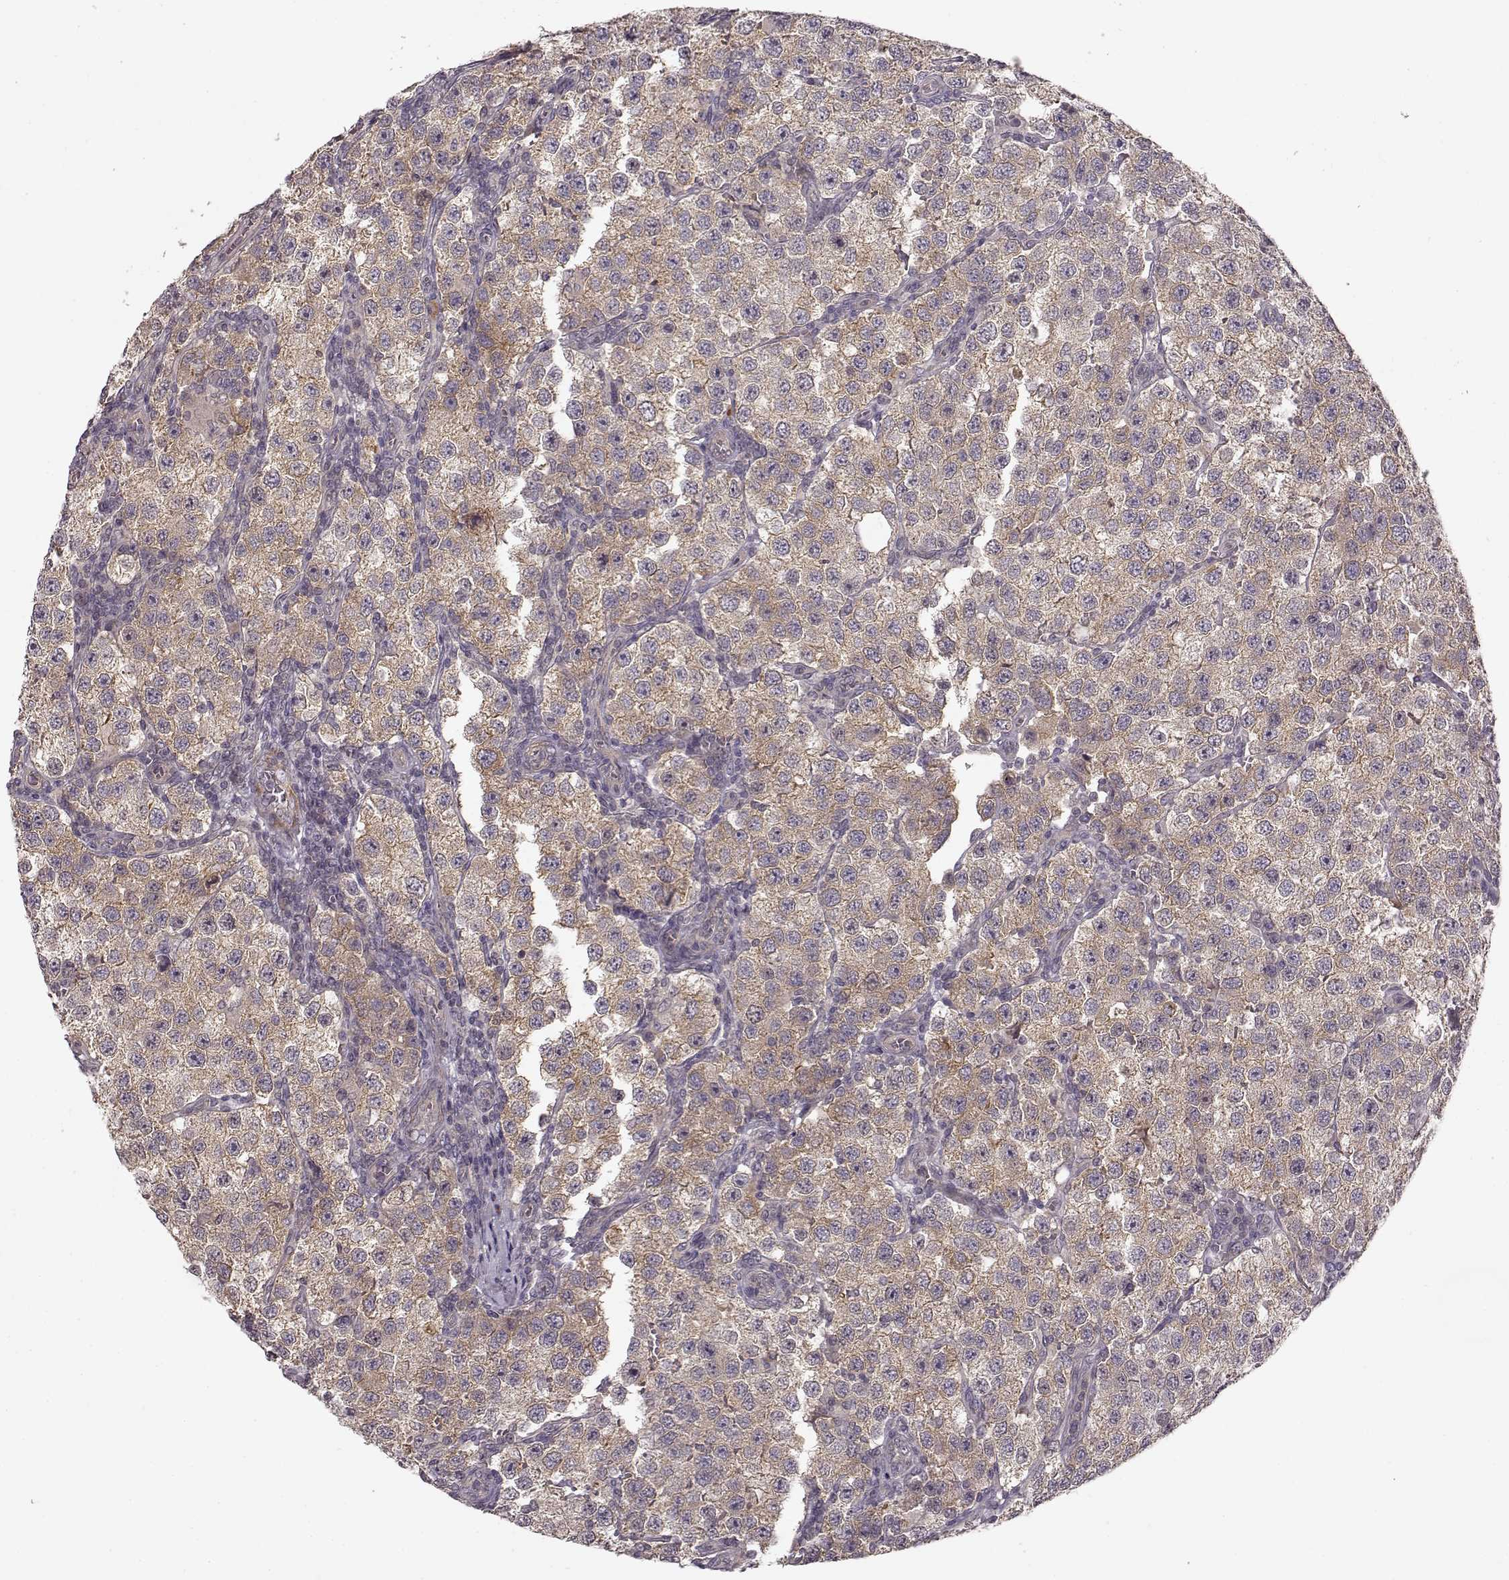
{"staining": {"intensity": "weak", "quantity": ">75%", "location": "cytoplasmic/membranous"}, "tissue": "testis cancer", "cell_type": "Tumor cells", "image_type": "cancer", "snomed": [{"axis": "morphology", "description": "Seminoma, NOS"}, {"axis": "topography", "description": "Testis"}], "caption": "Protein expression analysis of human testis cancer reveals weak cytoplasmic/membranous positivity in about >75% of tumor cells.", "gene": "SLAIN2", "patient": {"sex": "male", "age": 37}}